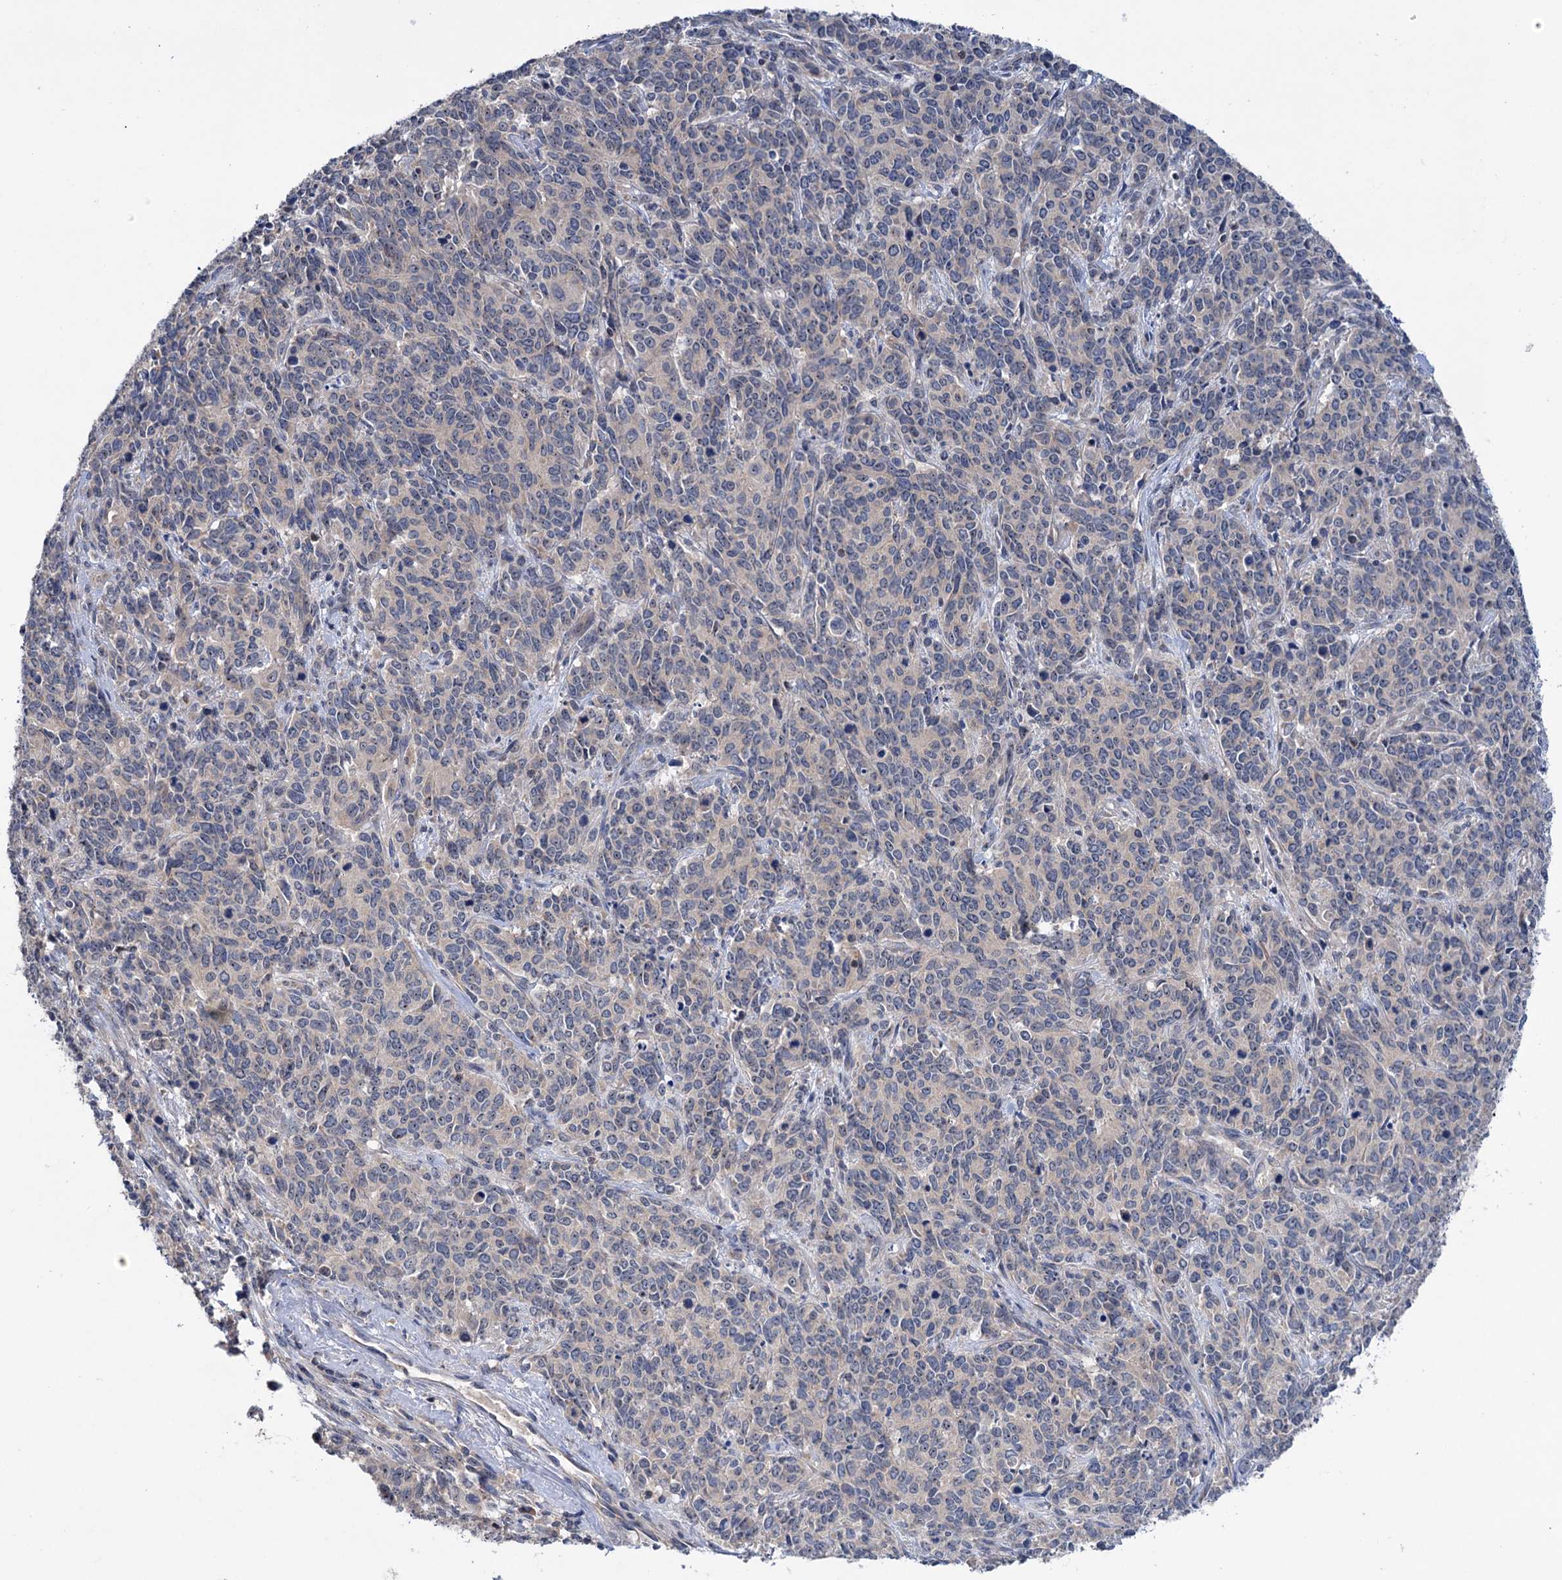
{"staining": {"intensity": "weak", "quantity": "<25%", "location": "nuclear"}, "tissue": "cervical cancer", "cell_type": "Tumor cells", "image_type": "cancer", "snomed": [{"axis": "morphology", "description": "Squamous cell carcinoma, NOS"}, {"axis": "topography", "description": "Cervix"}], "caption": "Tumor cells are negative for protein expression in human squamous cell carcinoma (cervical).", "gene": "HTR3B", "patient": {"sex": "female", "age": 60}}